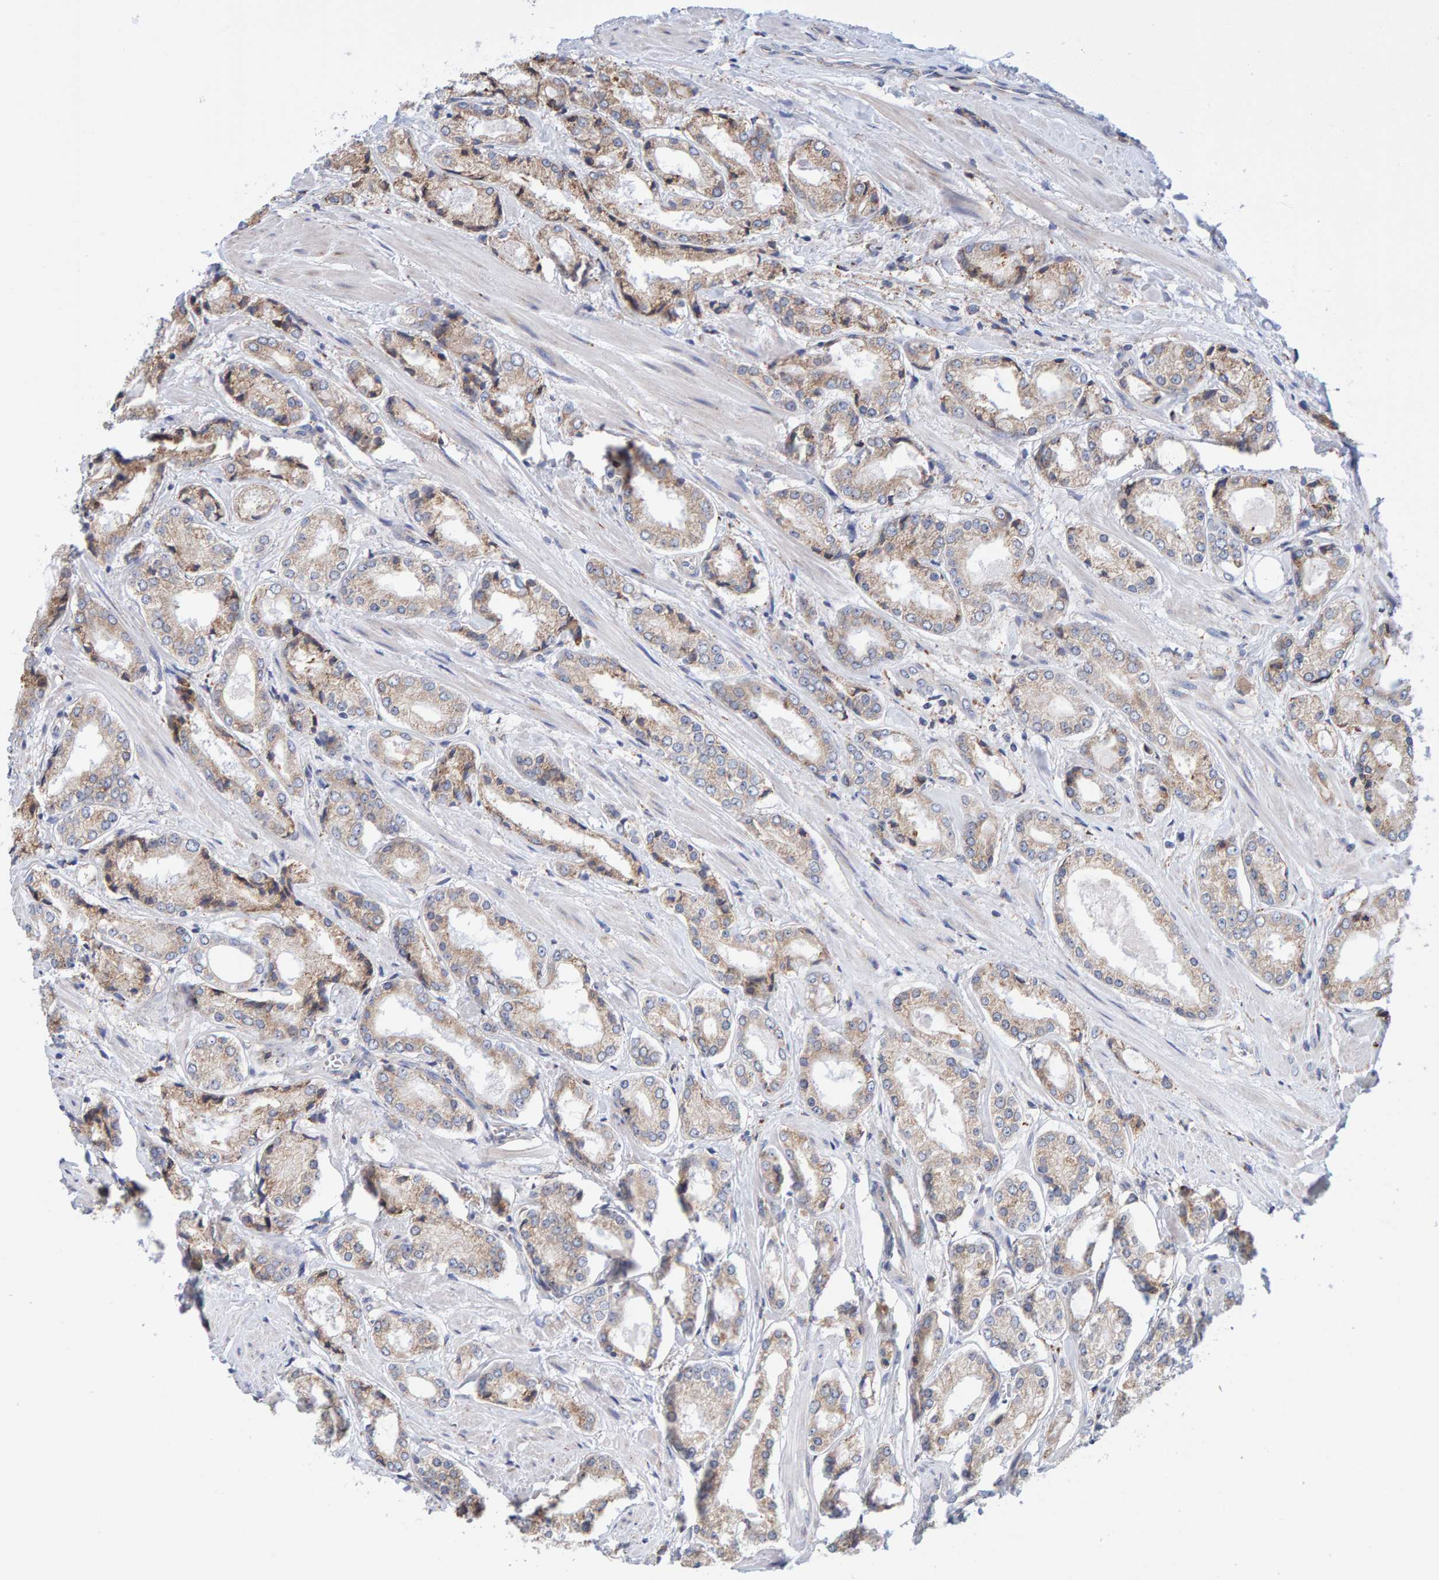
{"staining": {"intensity": "weak", "quantity": ">75%", "location": "cytoplasmic/membranous"}, "tissue": "prostate cancer", "cell_type": "Tumor cells", "image_type": "cancer", "snomed": [{"axis": "morphology", "description": "Adenocarcinoma, Low grade"}, {"axis": "topography", "description": "Prostate"}], "caption": "IHC of human prostate adenocarcinoma (low-grade) shows low levels of weak cytoplasmic/membranous staining in about >75% of tumor cells.", "gene": "SGPL1", "patient": {"sex": "male", "age": 62}}